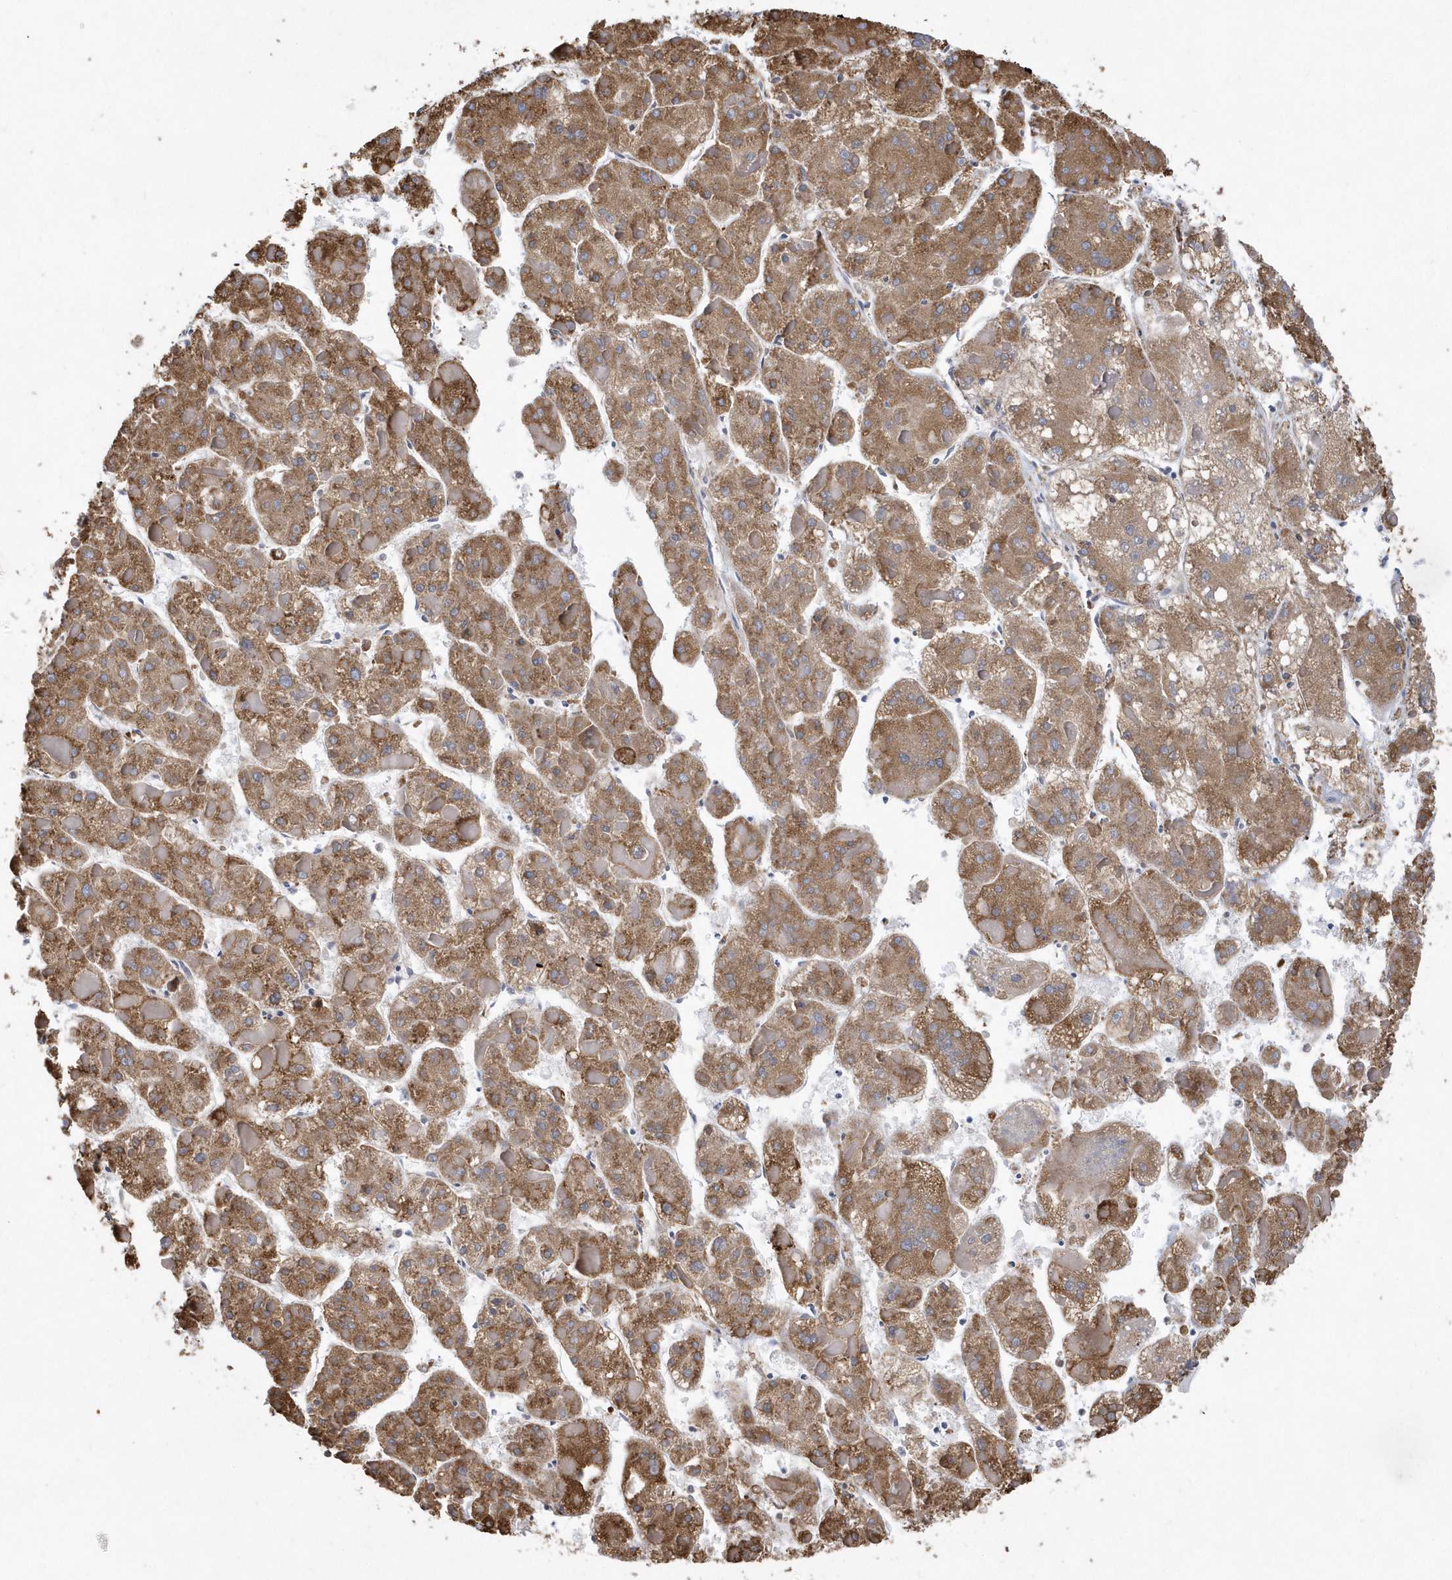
{"staining": {"intensity": "moderate", "quantity": ">75%", "location": "cytoplasmic/membranous"}, "tissue": "liver cancer", "cell_type": "Tumor cells", "image_type": "cancer", "snomed": [{"axis": "morphology", "description": "Carcinoma, Hepatocellular, NOS"}, {"axis": "topography", "description": "Liver"}], "caption": "This histopathology image reveals liver cancer stained with immunohistochemistry to label a protein in brown. The cytoplasmic/membranous of tumor cells show moderate positivity for the protein. Nuclei are counter-stained blue.", "gene": "VAMP7", "patient": {"sex": "female", "age": 73}}